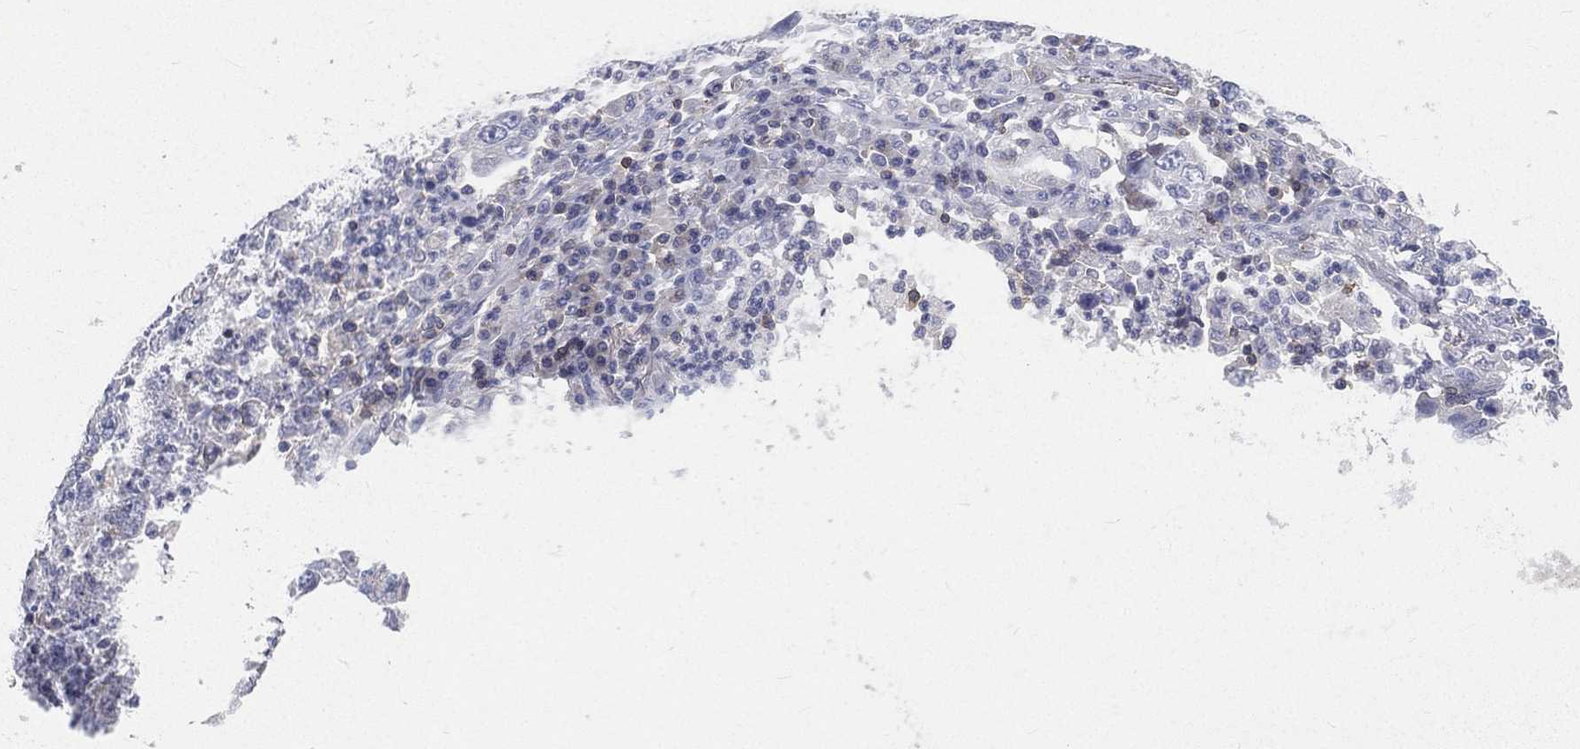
{"staining": {"intensity": "negative", "quantity": "none", "location": "none"}, "tissue": "lung cancer", "cell_type": "Tumor cells", "image_type": "cancer", "snomed": [{"axis": "morphology", "description": "Adenocarcinoma, NOS"}, {"axis": "topography", "description": "Lung"}], "caption": "Tumor cells are negative for brown protein staining in adenocarcinoma (lung). (DAB (3,3'-diaminobenzidine) immunohistochemistry (IHC), high magnification).", "gene": "CD3D", "patient": {"sex": "male", "age": 73}}